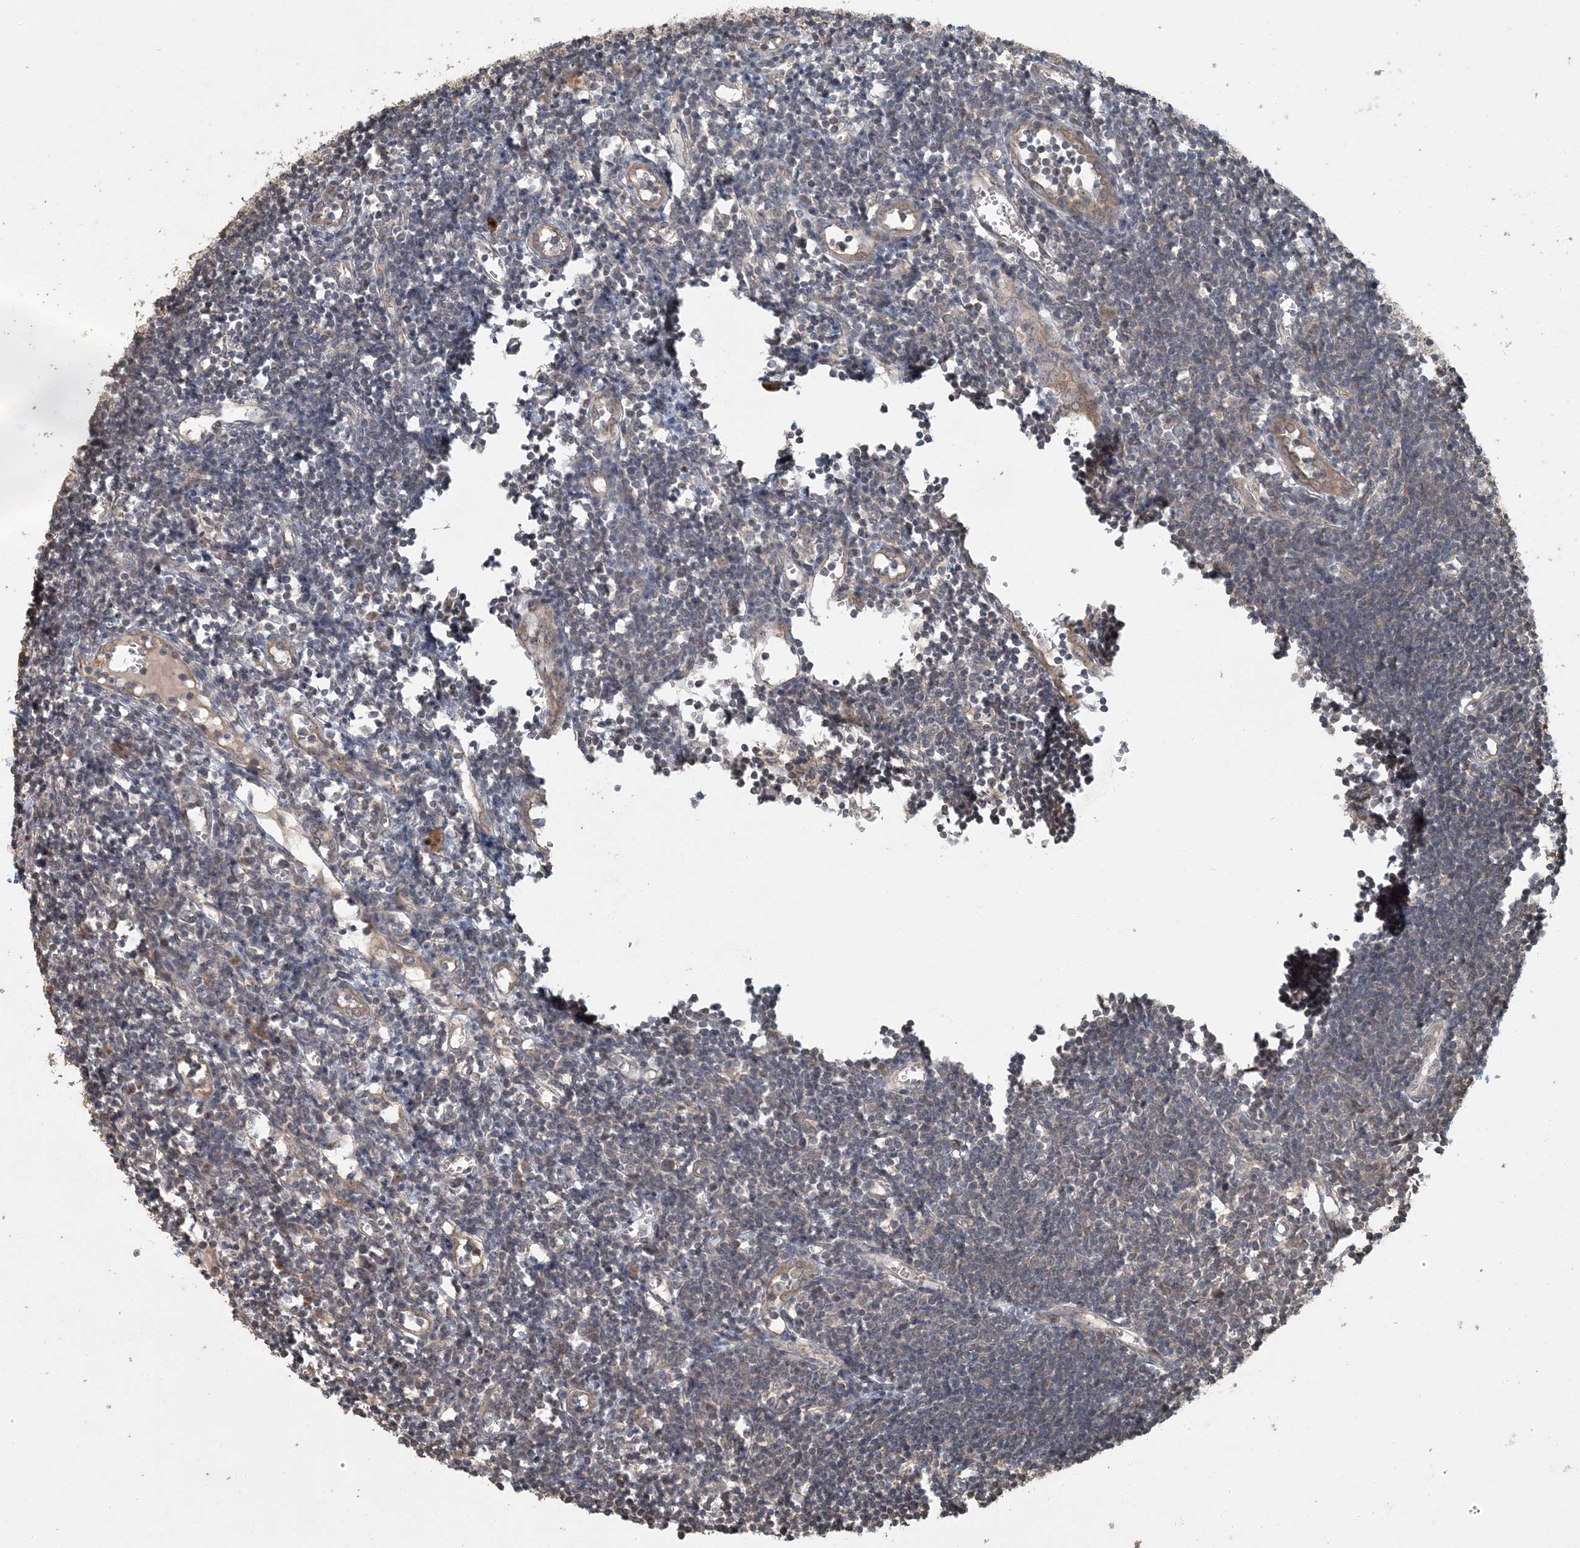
{"staining": {"intensity": "negative", "quantity": "none", "location": "none"}, "tissue": "lymph node", "cell_type": "Germinal center cells", "image_type": "normal", "snomed": [{"axis": "morphology", "description": "Normal tissue, NOS"}, {"axis": "morphology", "description": "Malignant melanoma, Metastatic site"}, {"axis": "topography", "description": "Lymph node"}], "caption": "Germinal center cells are negative for protein expression in unremarkable human lymph node. (DAB (3,3'-diaminobenzidine) immunohistochemistry (IHC) with hematoxylin counter stain).", "gene": "AK9", "patient": {"sex": "male", "age": 41}}